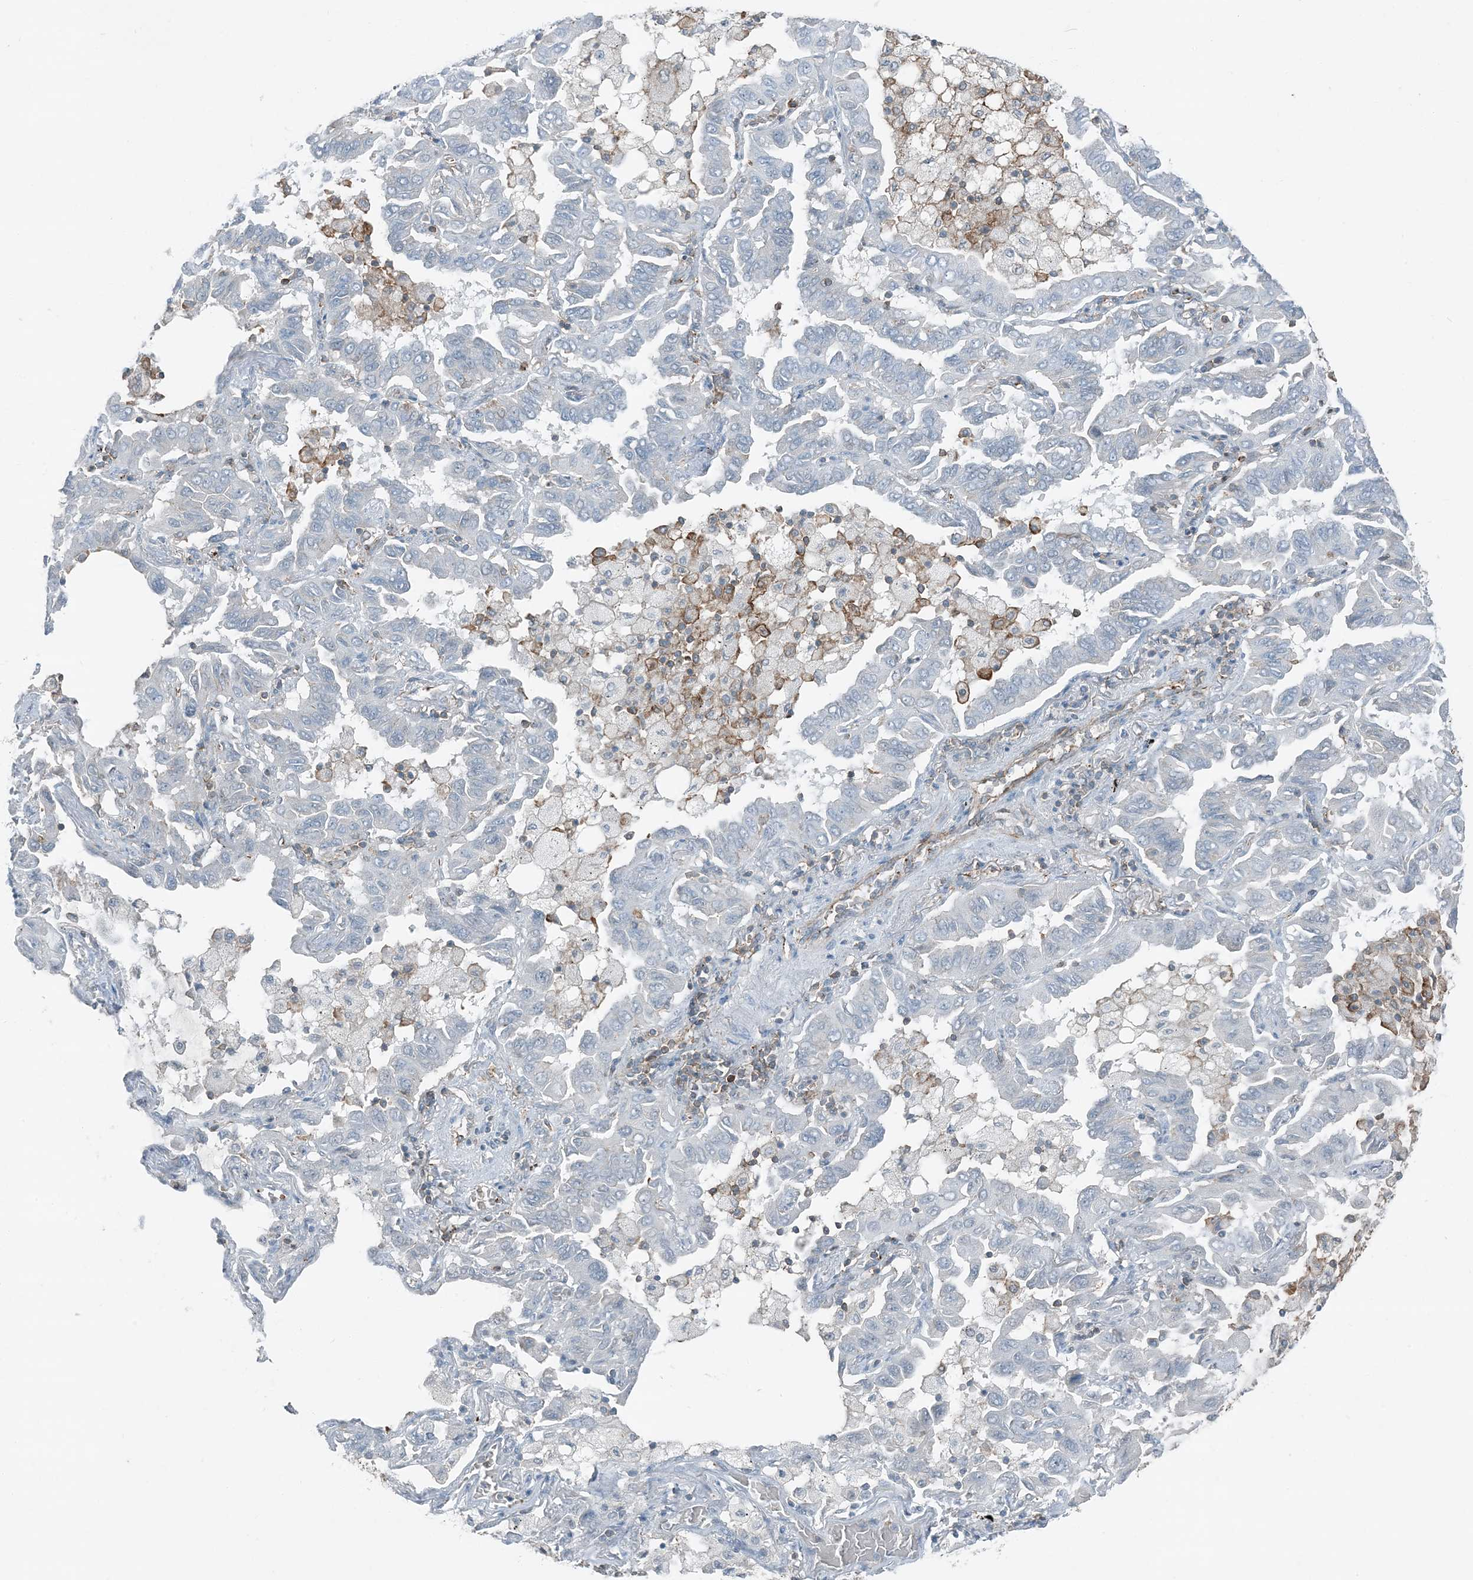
{"staining": {"intensity": "negative", "quantity": "none", "location": "none"}, "tissue": "lung cancer", "cell_type": "Tumor cells", "image_type": "cancer", "snomed": [{"axis": "morphology", "description": "Adenocarcinoma, NOS"}, {"axis": "topography", "description": "Lung"}], "caption": "A high-resolution photomicrograph shows immunohistochemistry (IHC) staining of adenocarcinoma (lung), which exhibits no significant expression in tumor cells. Brightfield microscopy of IHC stained with DAB (brown) and hematoxylin (blue), captured at high magnification.", "gene": "APOBEC3C", "patient": {"sex": "male", "age": 64}}